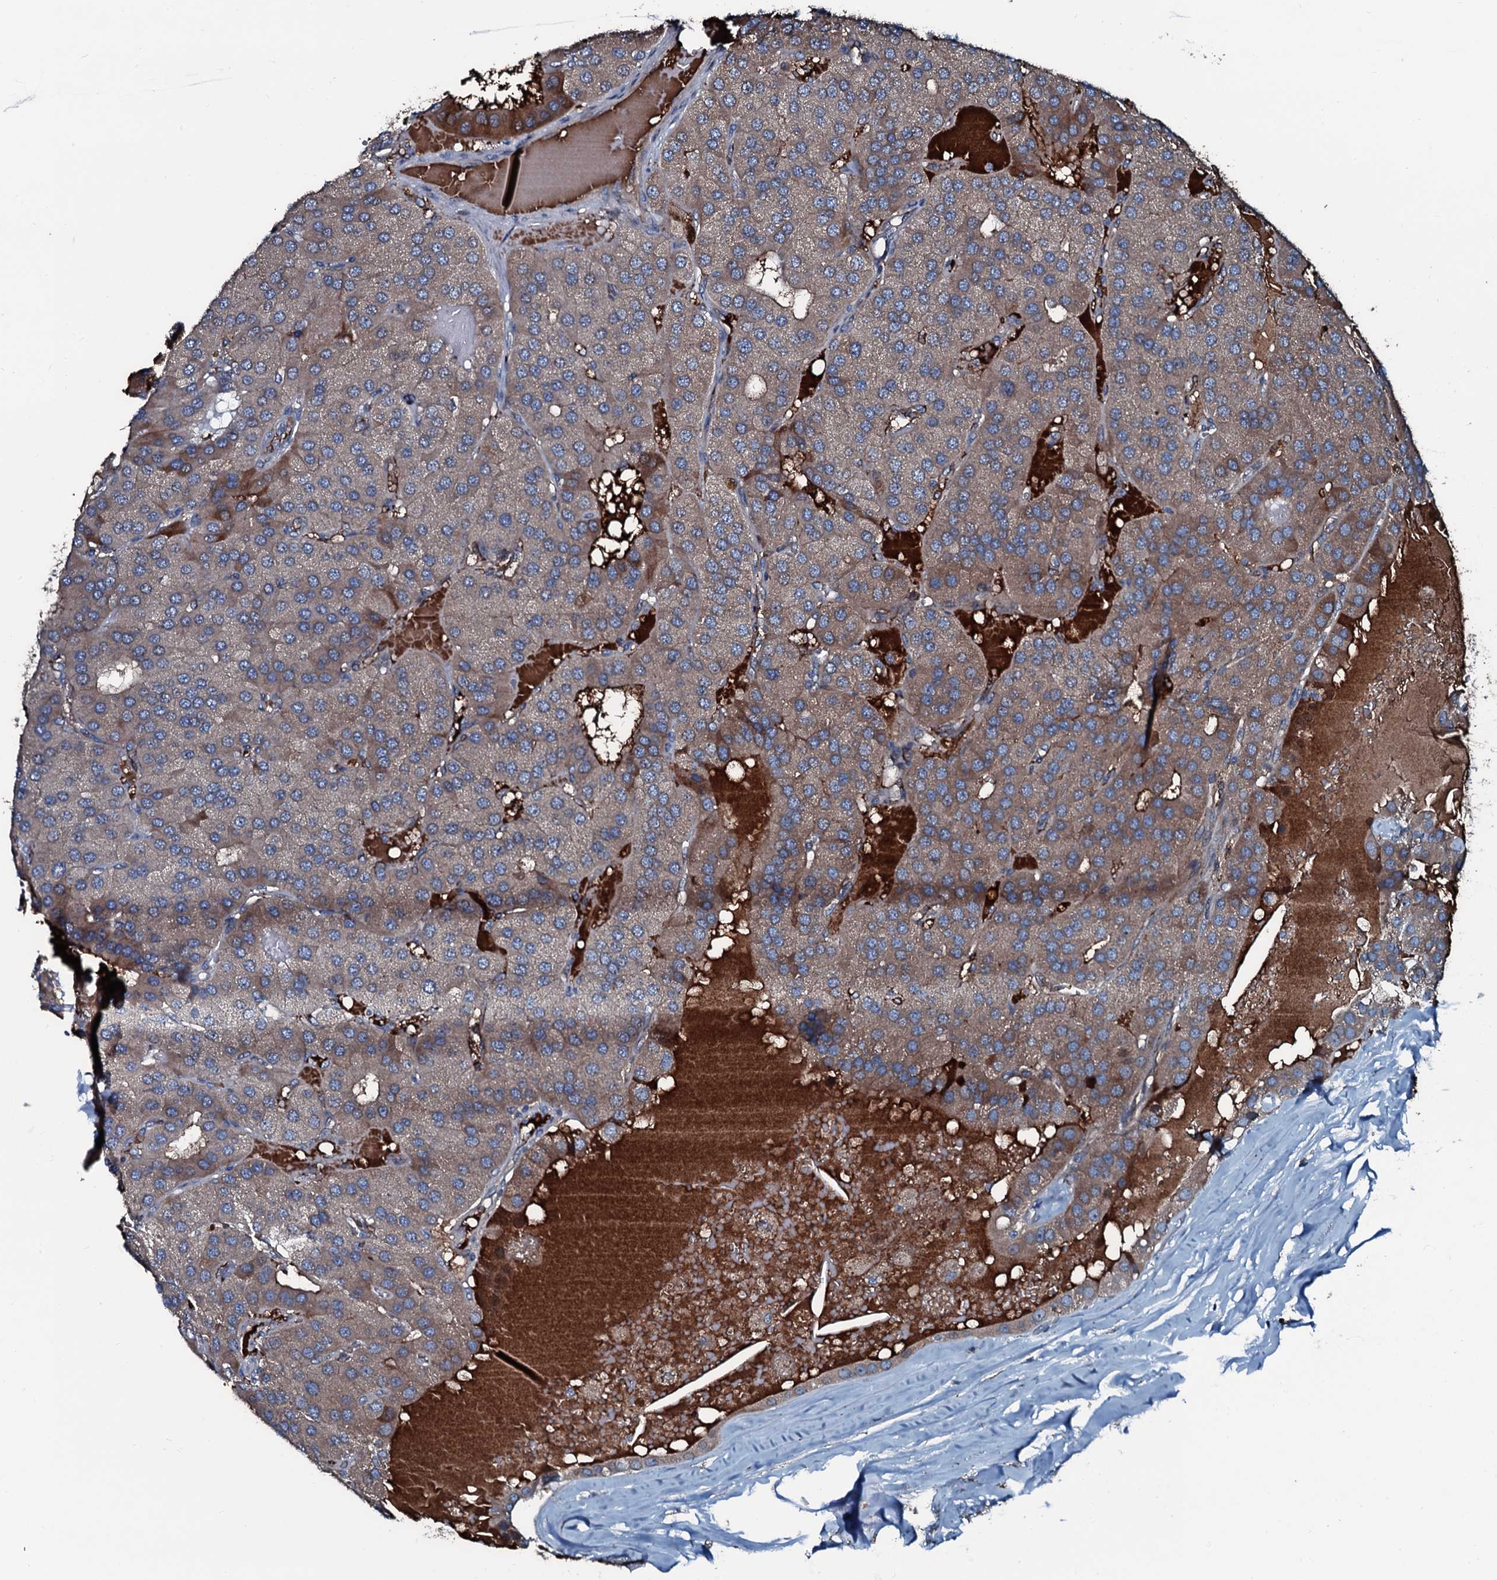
{"staining": {"intensity": "weak", "quantity": "25%-75%", "location": "cytoplasmic/membranous"}, "tissue": "parathyroid gland", "cell_type": "Glandular cells", "image_type": "normal", "snomed": [{"axis": "morphology", "description": "Normal tissue, NOS"}, {"axis": "morphology", "description": "Adenoma, NOS"}, {"axis": "topography", "description": "Parathyroid gland"}], "caption": "Immunohistochemical staining of normal human parathyroid gland shows weak cytoplasmic/membranous protein positivity in about 25%-75% of glandular cells.", "gene": "AARS1", "patient": {"sex": "female", "age": 86}}